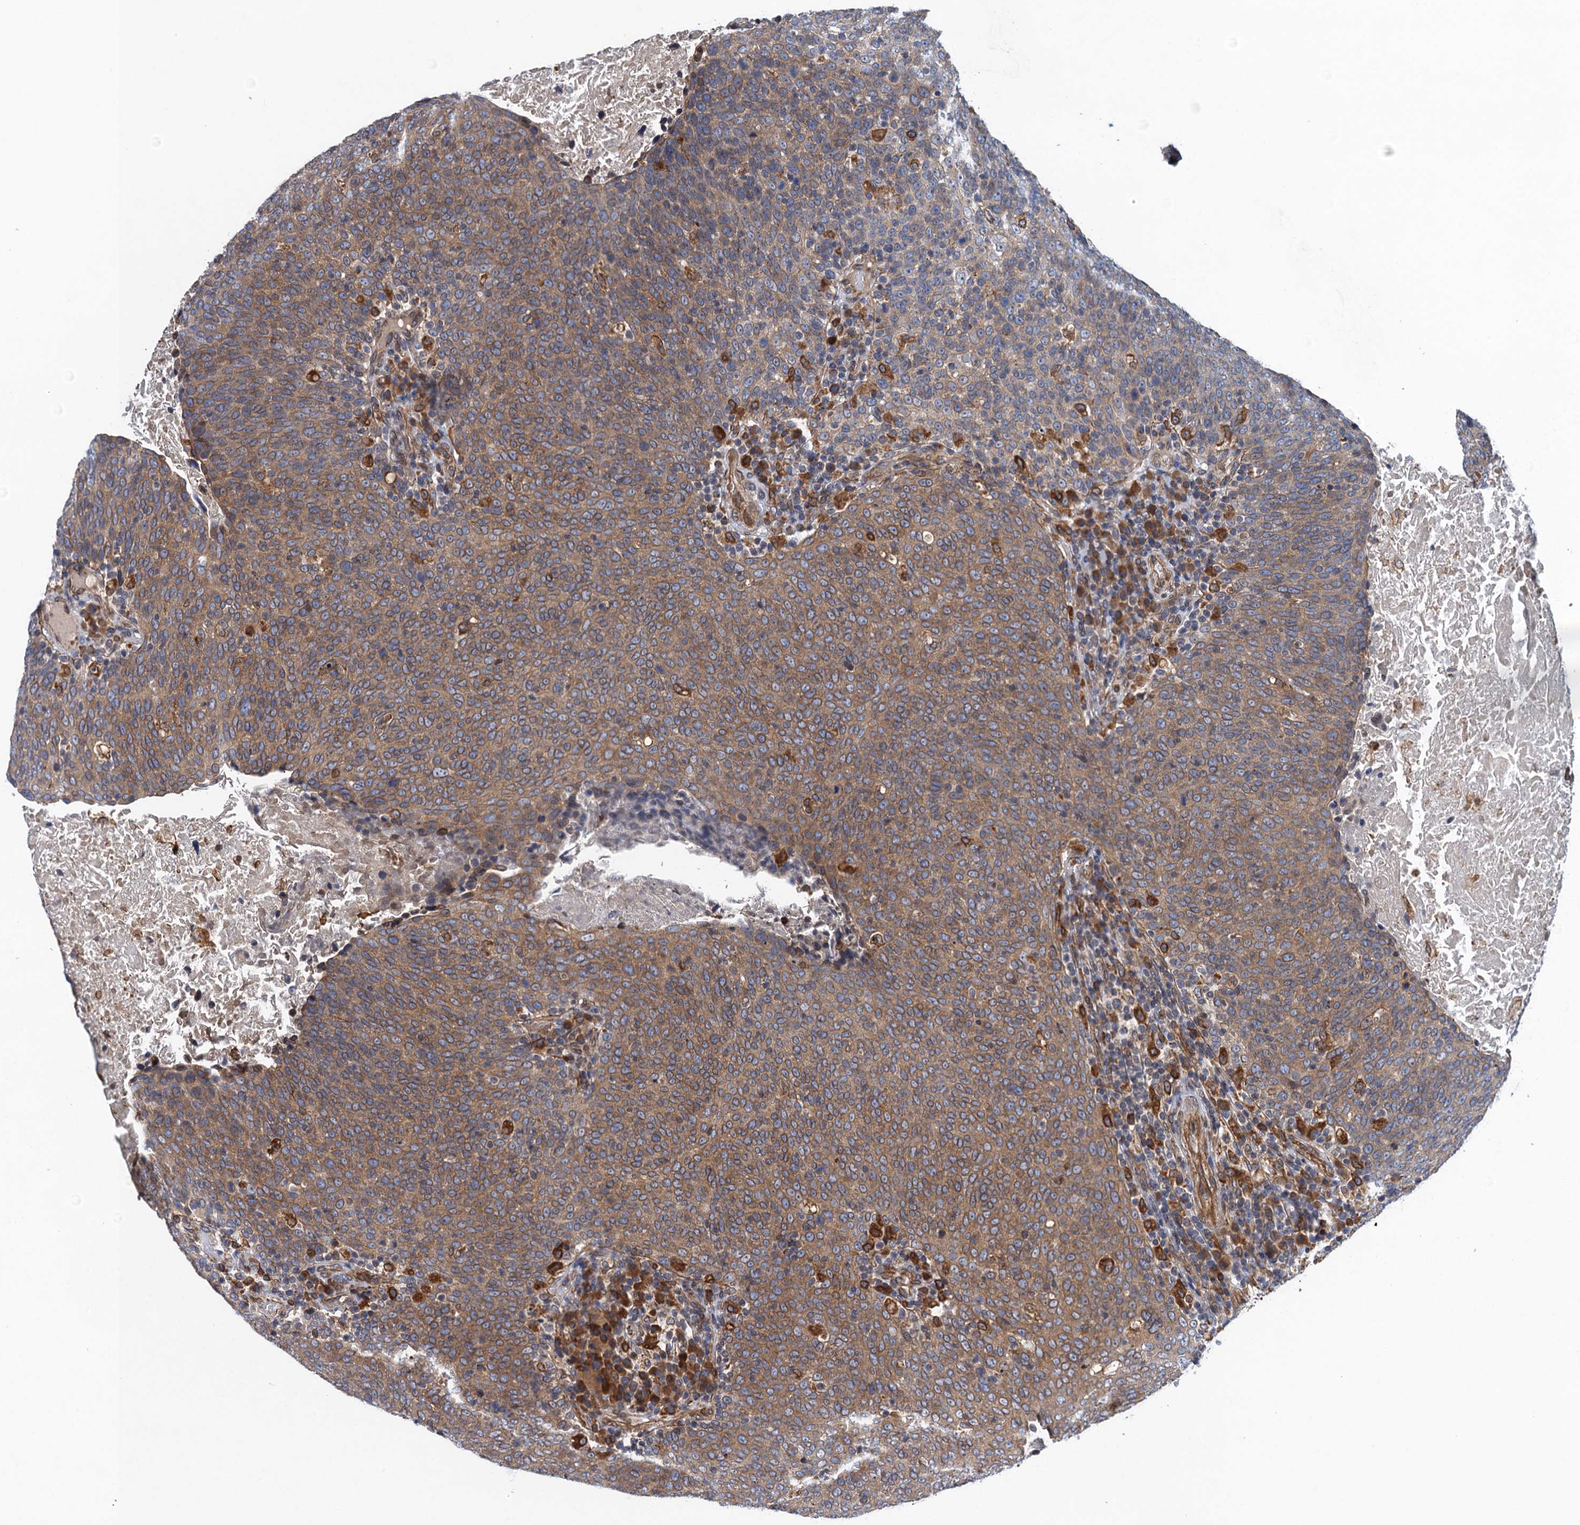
{"staining": {"intensity": "moderate", "quantity": ">75%", "location": "cytoplasmic/membranous"}, "tissue": "head and neck cancer", "cell_type": "Tumor cells", "image_type": "cancer", "snomed": [{"axis": "morphology", "description": "Squamous cell carcinoma, NOS"}, {"axis": "morphology", "description": "Squamous cell carcinoma, metastatic, NOS"}, {"axis": "topography", "description": "Lymph node"}, {"axis": "topography", "description": "Head-Neck"}], "caption": "Immunohistochemistry of metastatic squamous cell carcinoma (head and neck) shows medium levels of moderate cytoplasmic/membranous staining in approximately >75% of tumor cells.", "gene": "ARMC5", "patient": {"sex": "male", "age": 62}}